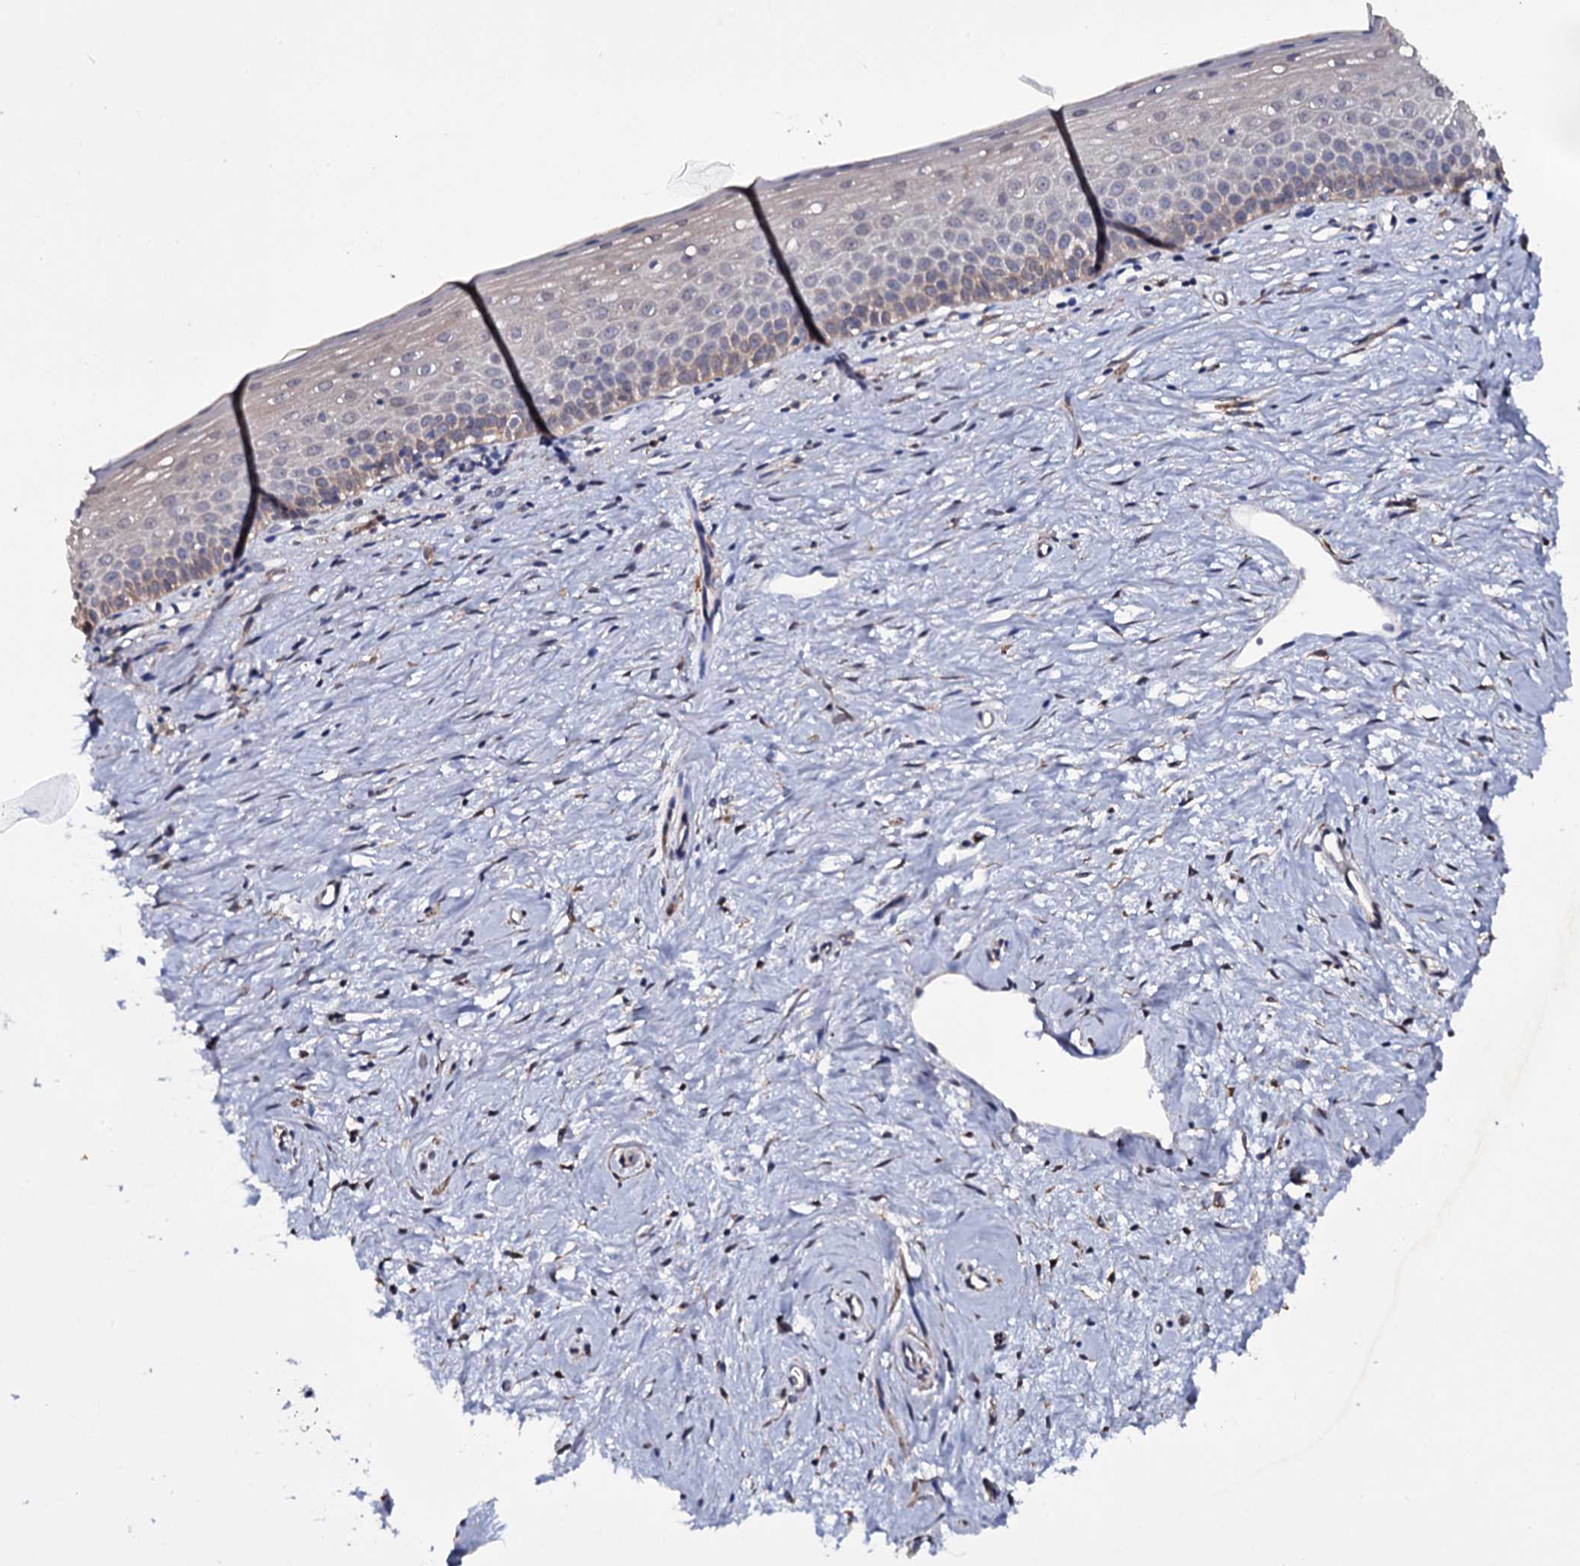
{"staining": {"intensity": "moderate", "quantity": "25%-75%", "location": "cytoplasmic/membranous"}, "tissue": "cervix", "cell_type": "Glandular cells", "image_type": "normal", "snomed": [{"axis": "morphology", "description": "Normal tissue, NOS"}, {"axis": "topography", "description": "Cervix"}], "caption": "Moderate cytoplasmic/membranous expression is seen in approximately 25%-75% of glandular cells in unremarkable cervix.", "gene": "CRYL1", "patient": {"sex": "female", "age": 57}}